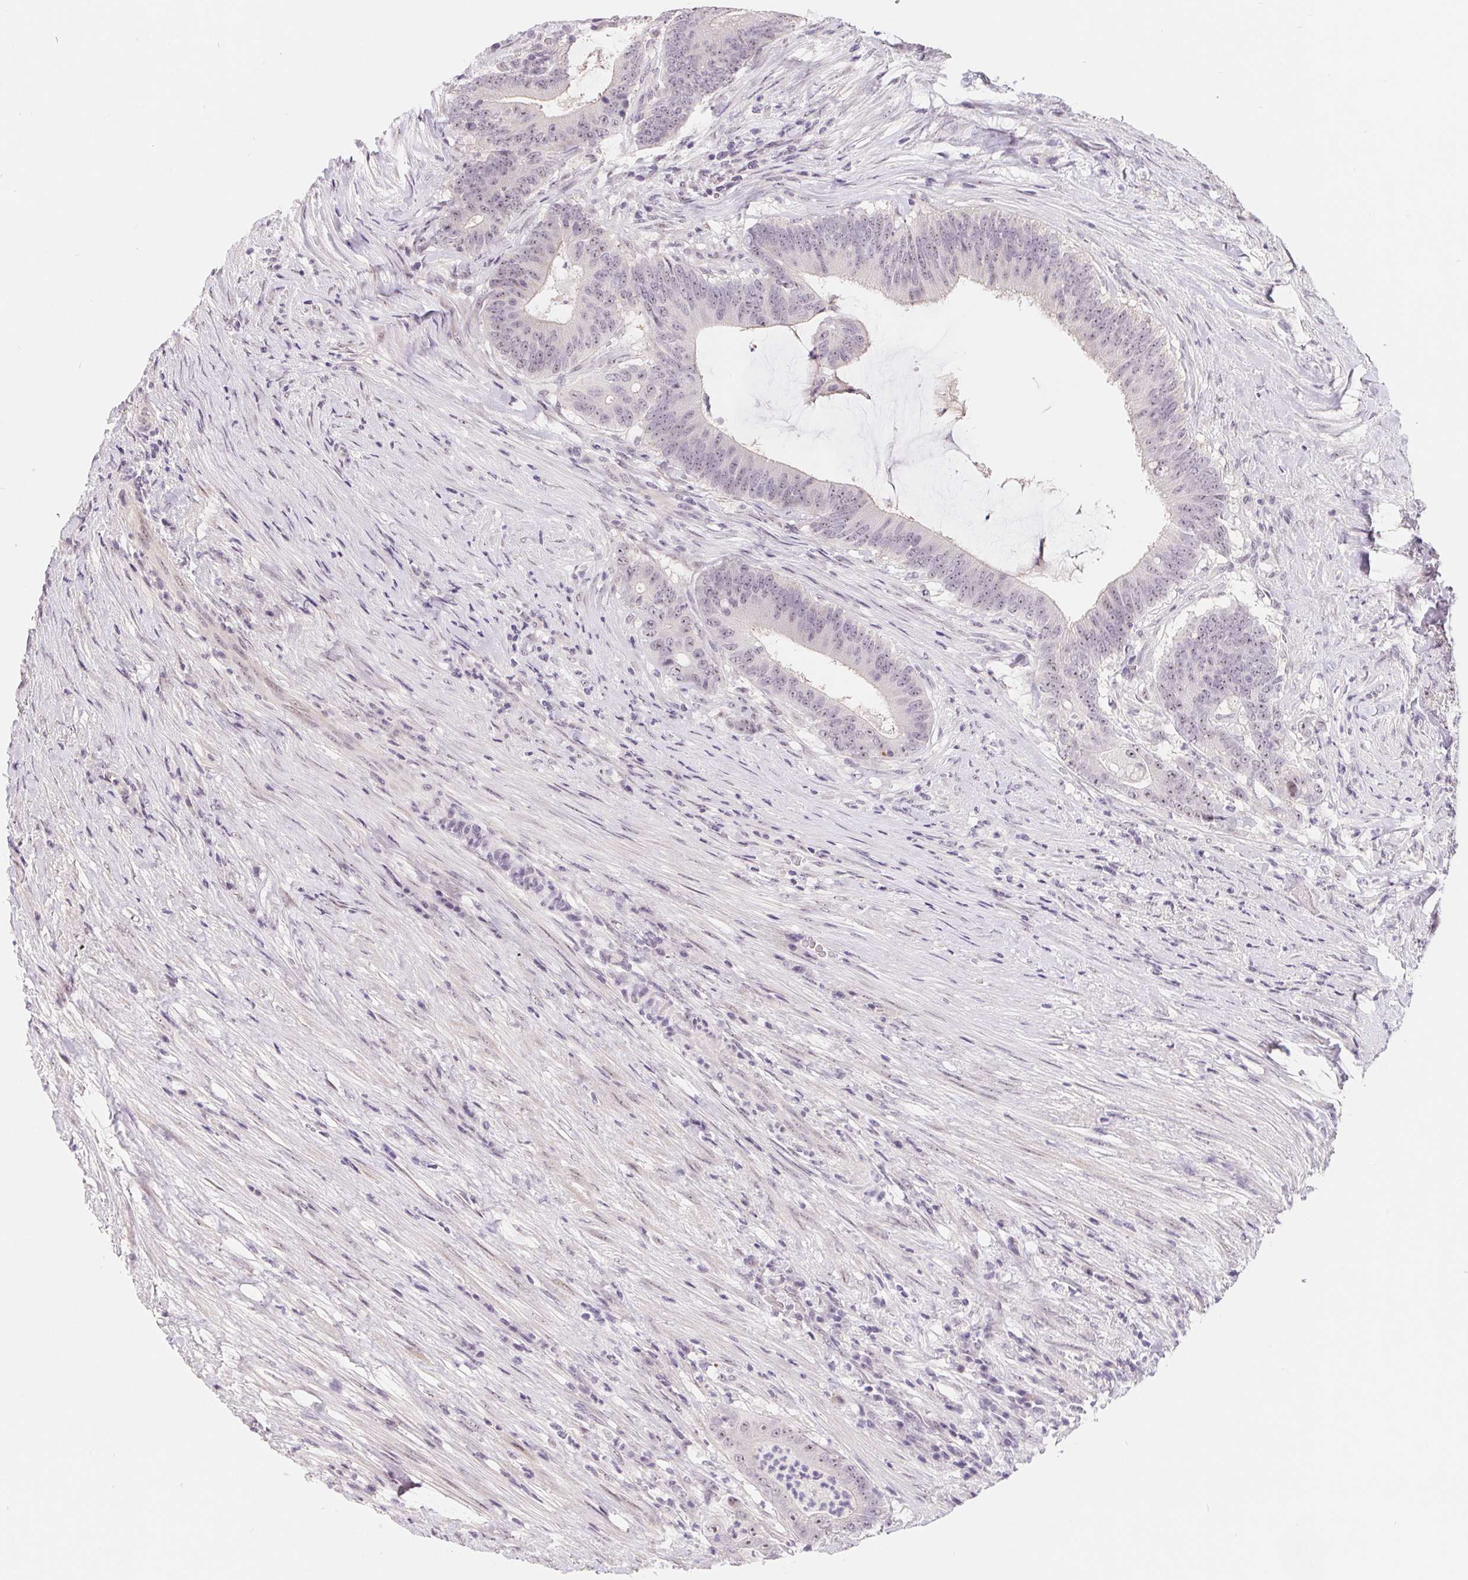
{"staining": {"intensity": "negative", "quantity": "none", "location": "none"}, "tissue": "colorectal cancer", "cell_type": "Tumor cells", "image_type": "cancer", "snomed": [{"axis": "morphology", "description": "Adenocarcinoma, NOS"}, {"axis": "topography", "description": "Colon"}], "caption": "Colorectal adenocarcinoma stained for a protein using IHC shows no expression tumor cells.", "gene": "LCA5L", "patient": {"sex": "female", "age": 43}}